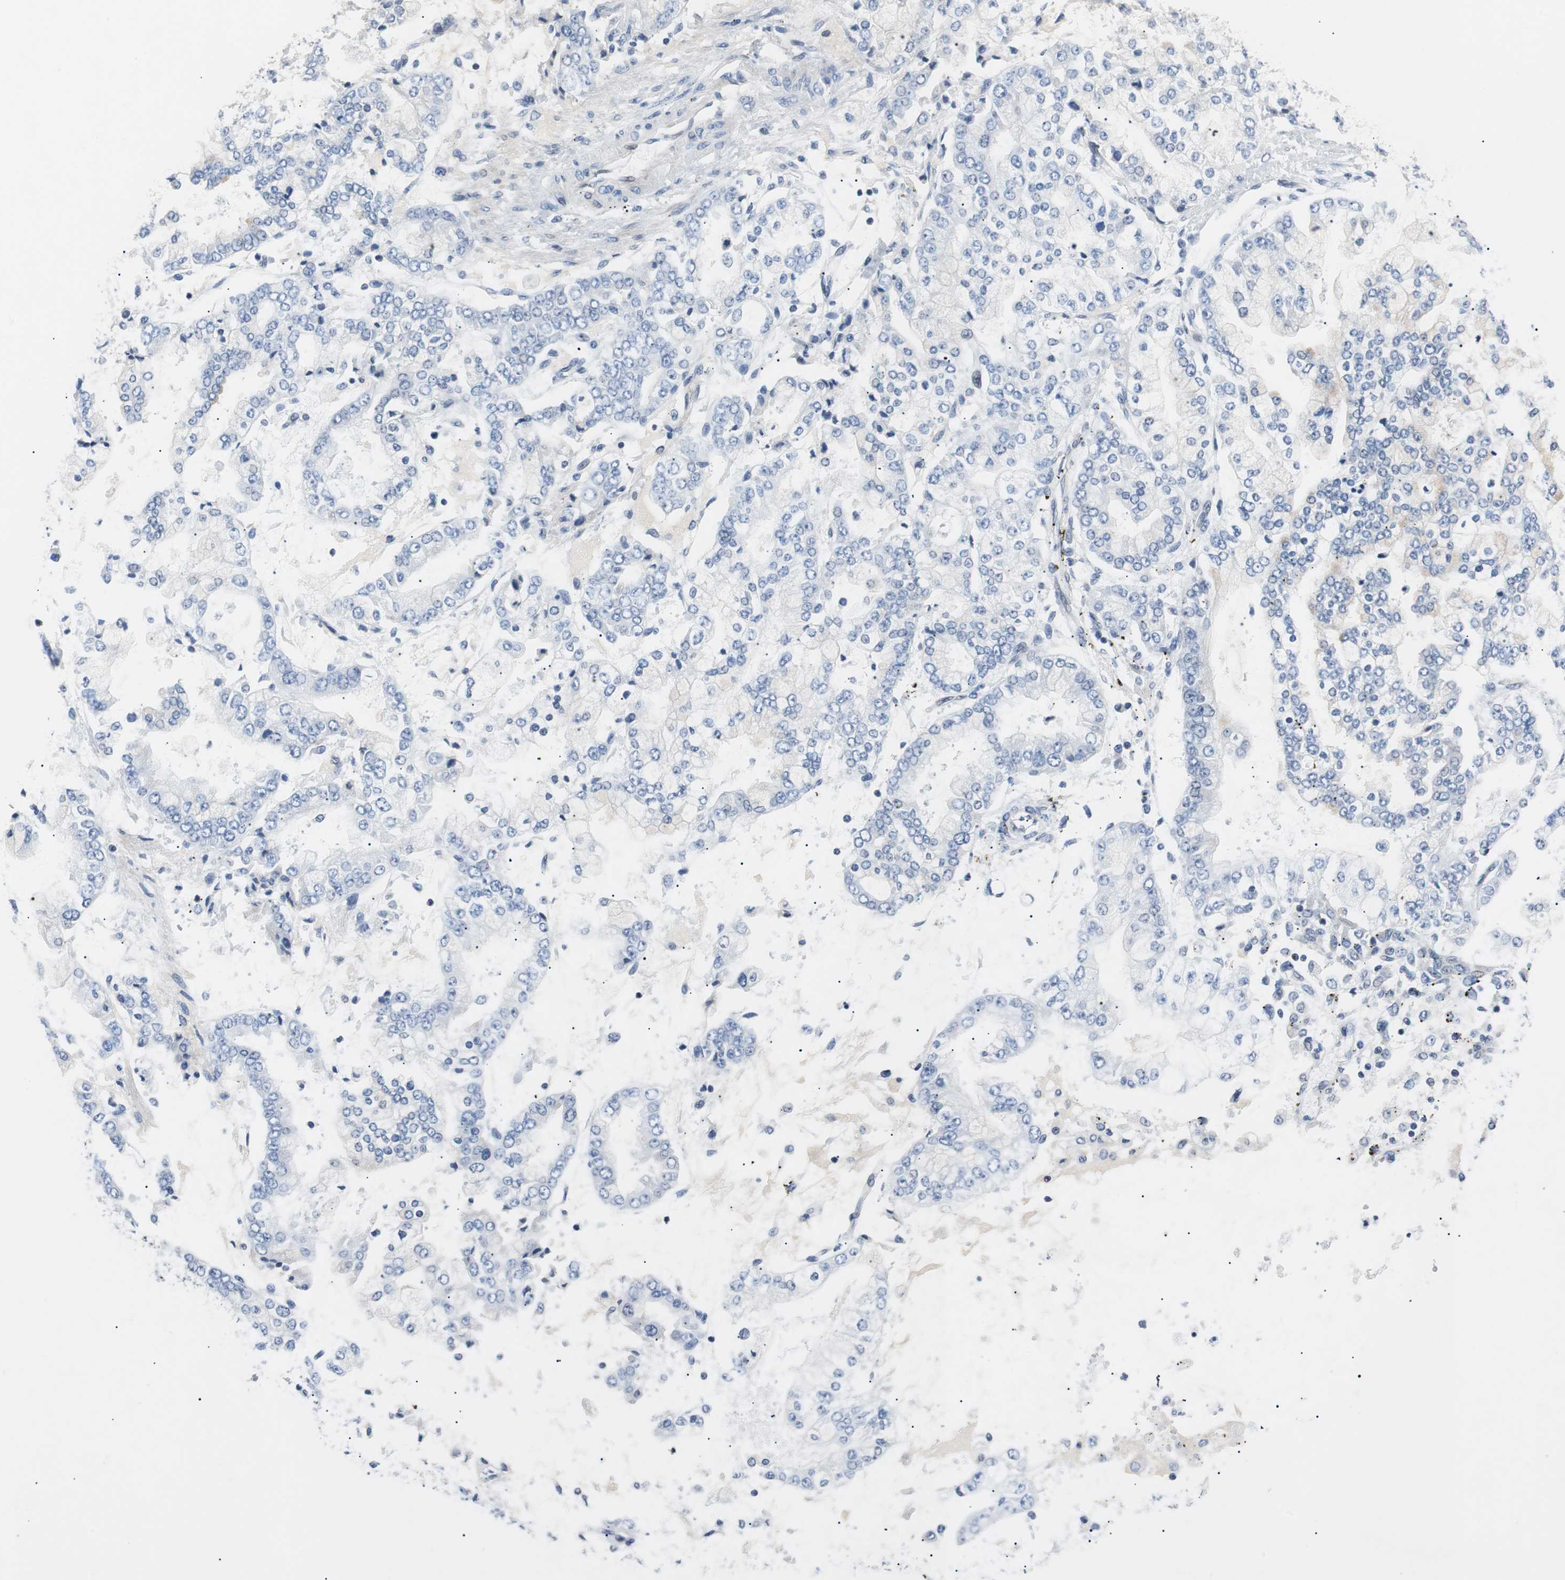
{"staining": {"intensity": "negative", "quantity": "none", "location": "none"}, "tissue": "stomach cancer", "cell_type": "Tumor cells", "image_type": "cancer", "snomed": [{"axis": "morphology", "description": "Adenocarcinoma, NOS"}, {"axis": "topography", "description": "Stomach"}], "caption": "An immunohistochemistry photomicrograph of stomach cancer (adenocarcinoma) is shown. There is no staining in tumor cells of stomach cancer (adenocarcinoma). (Brightfield microscopy of DAB immunohistochemistry at high magnification).", "gene": "MAP2K4", "patient": {"sex": "male", "age": 76}}